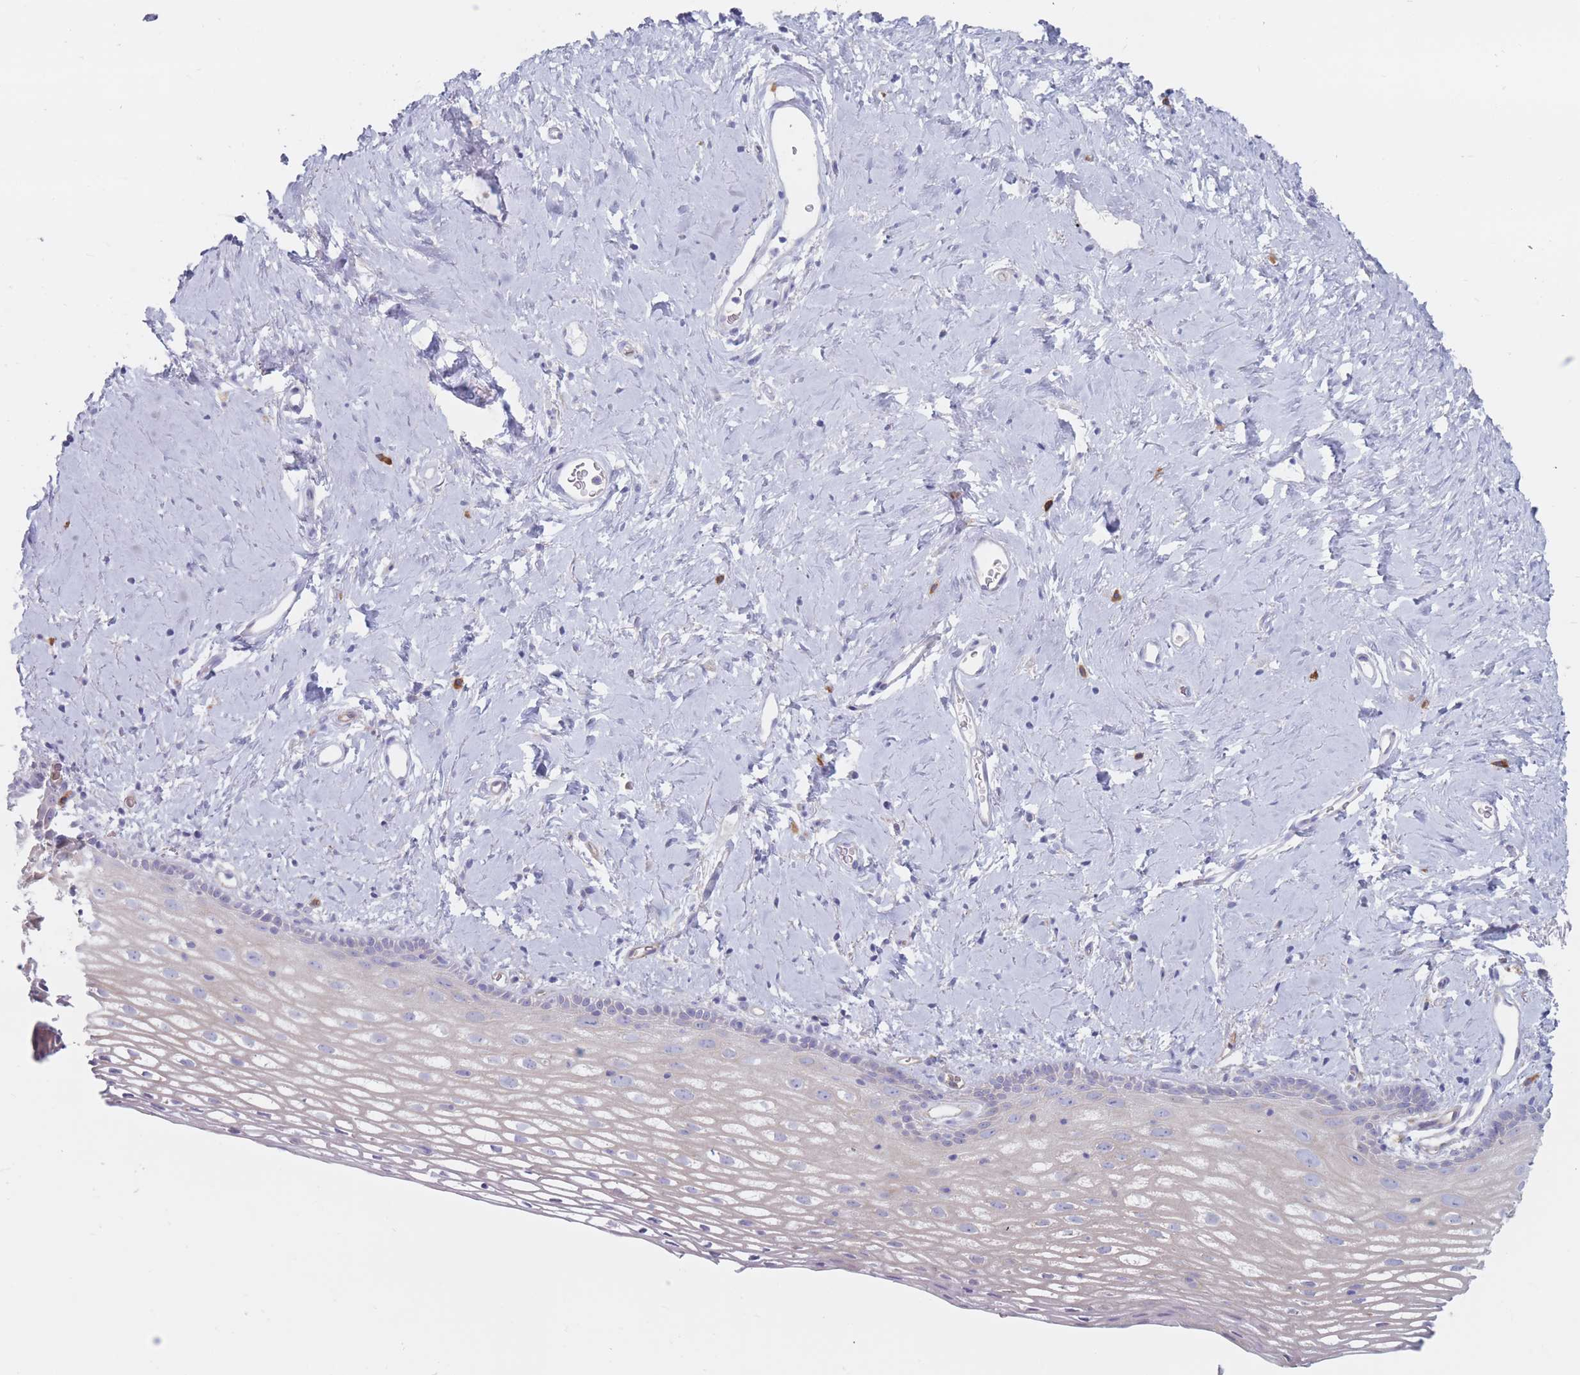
{"staining": {"intensity": "negative", "quantity": "none", "location": "none"}, "tissue": "vagina", "cell_type": "Squamous epithelial cells", "image_type": "normal", "snomed": [{"axis": "morphology", "description": "Normal tissue, NOS"}, {"axis": "morphology", "description": "Adenocarcinoma, NOS"}, {"axis": "topography", "description": "Rectum"}, {"axis": "topography", "description": "Vagina"}], "caption": "Squamous epithelial cells show no significant staining in unremarkable vagina. (DAB IHC visualized using brightfield microscopy, high magnification).", "gene": "PLPP1", "patient": {"sex": "female", "age": 71}}